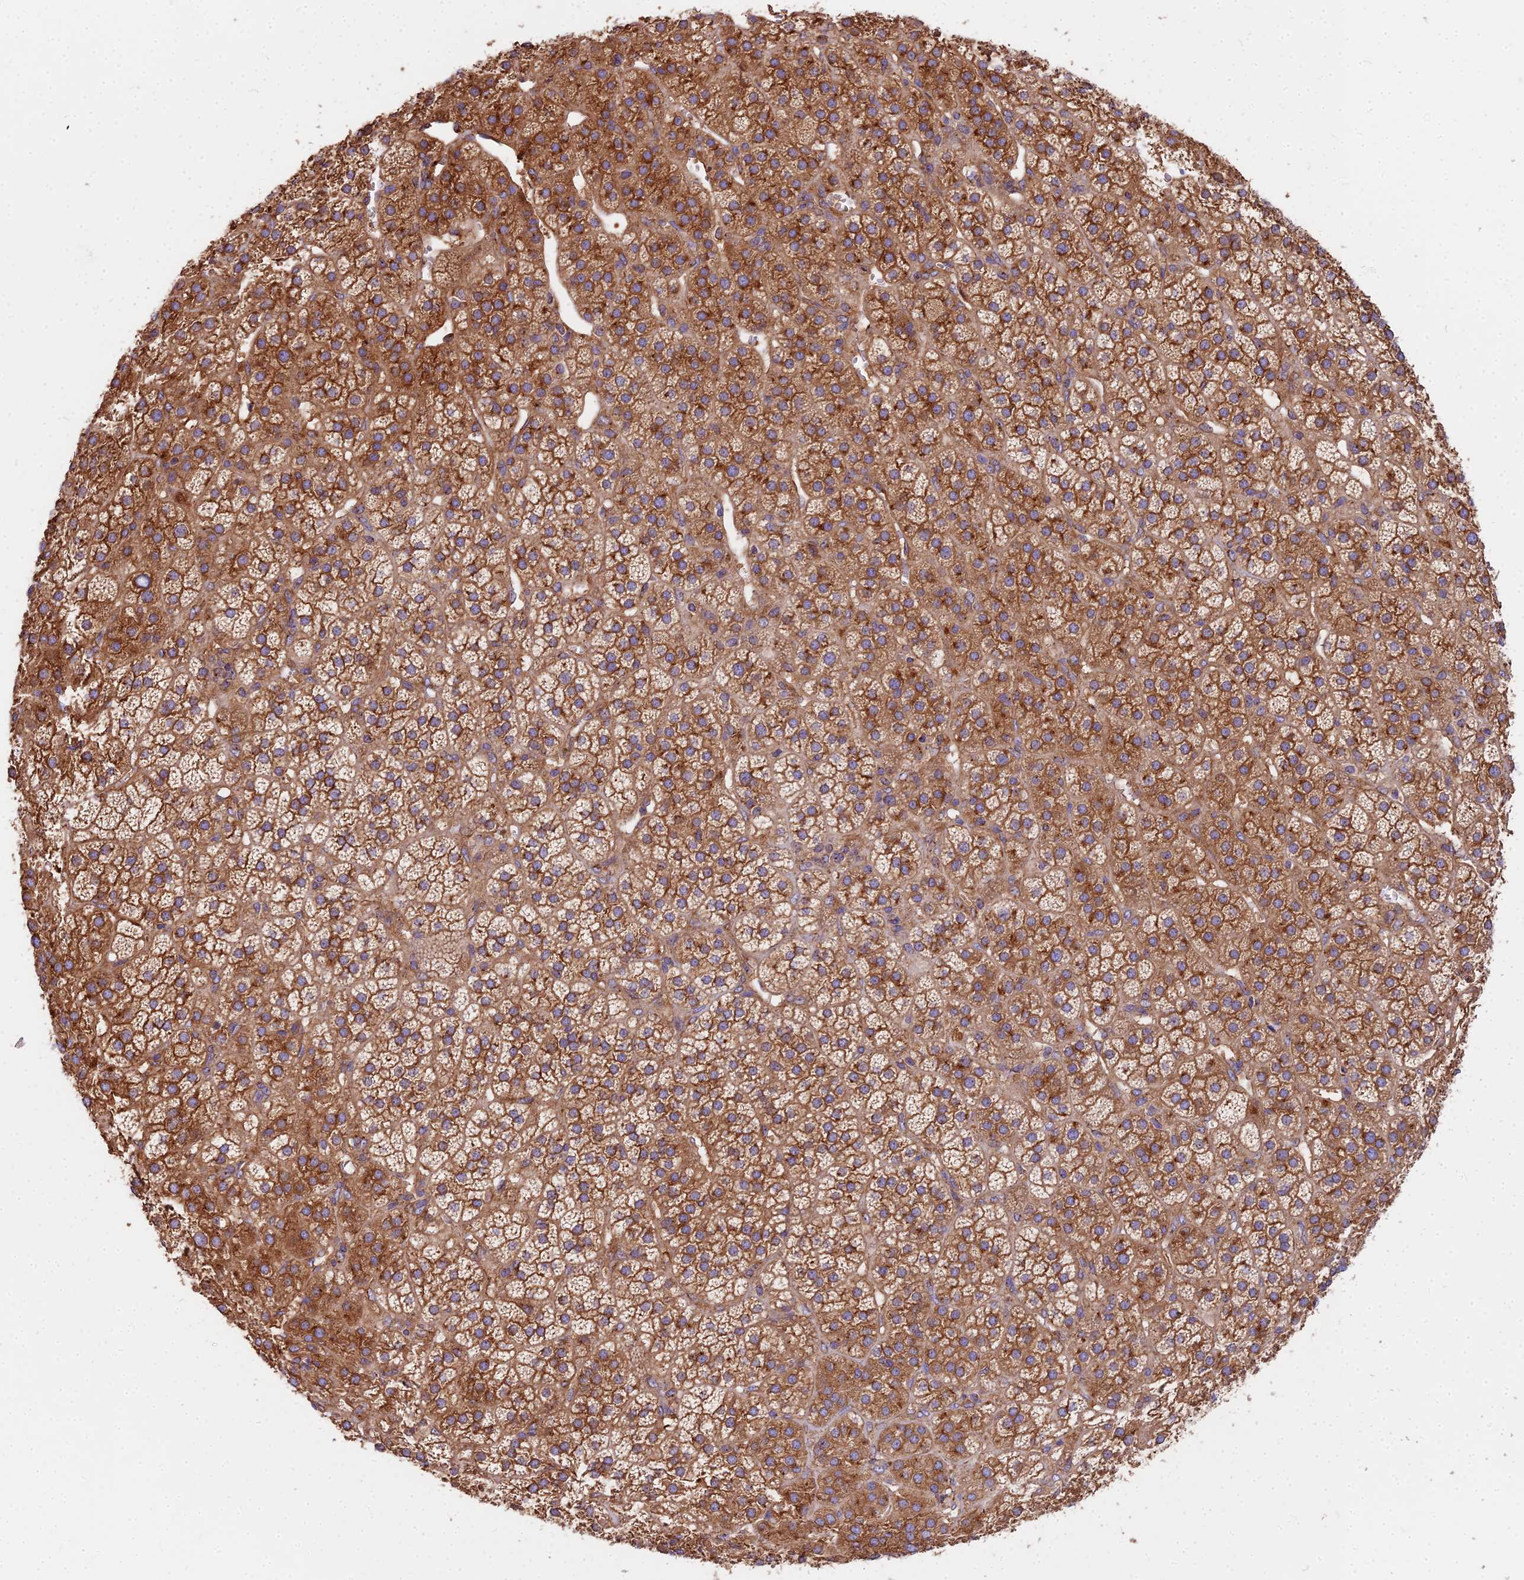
{"staining": {"intensity": "moderate", "quantity": ">75%", "location": "cytoplasmic/membranous"}, "tissue": "adrenal gland", "cell_type": "Glandular cells", "image_type": "normal", "snomed": [{"axis": "morphology", "description": "Normal tissue, NOS"}, {"axis": "topography", "description": "Adrenal gland"}], "caption": "Immunohistochemical staining of normal adrenal gland exhibits moderate cytoplasmic/membranous protein expression in about >75% of glandular cells. (DAB IHC, brown staining for protein, blue staining for nuclei).", "gene": "DCTN3", "patient": {"sex": "female", "age": 70}}